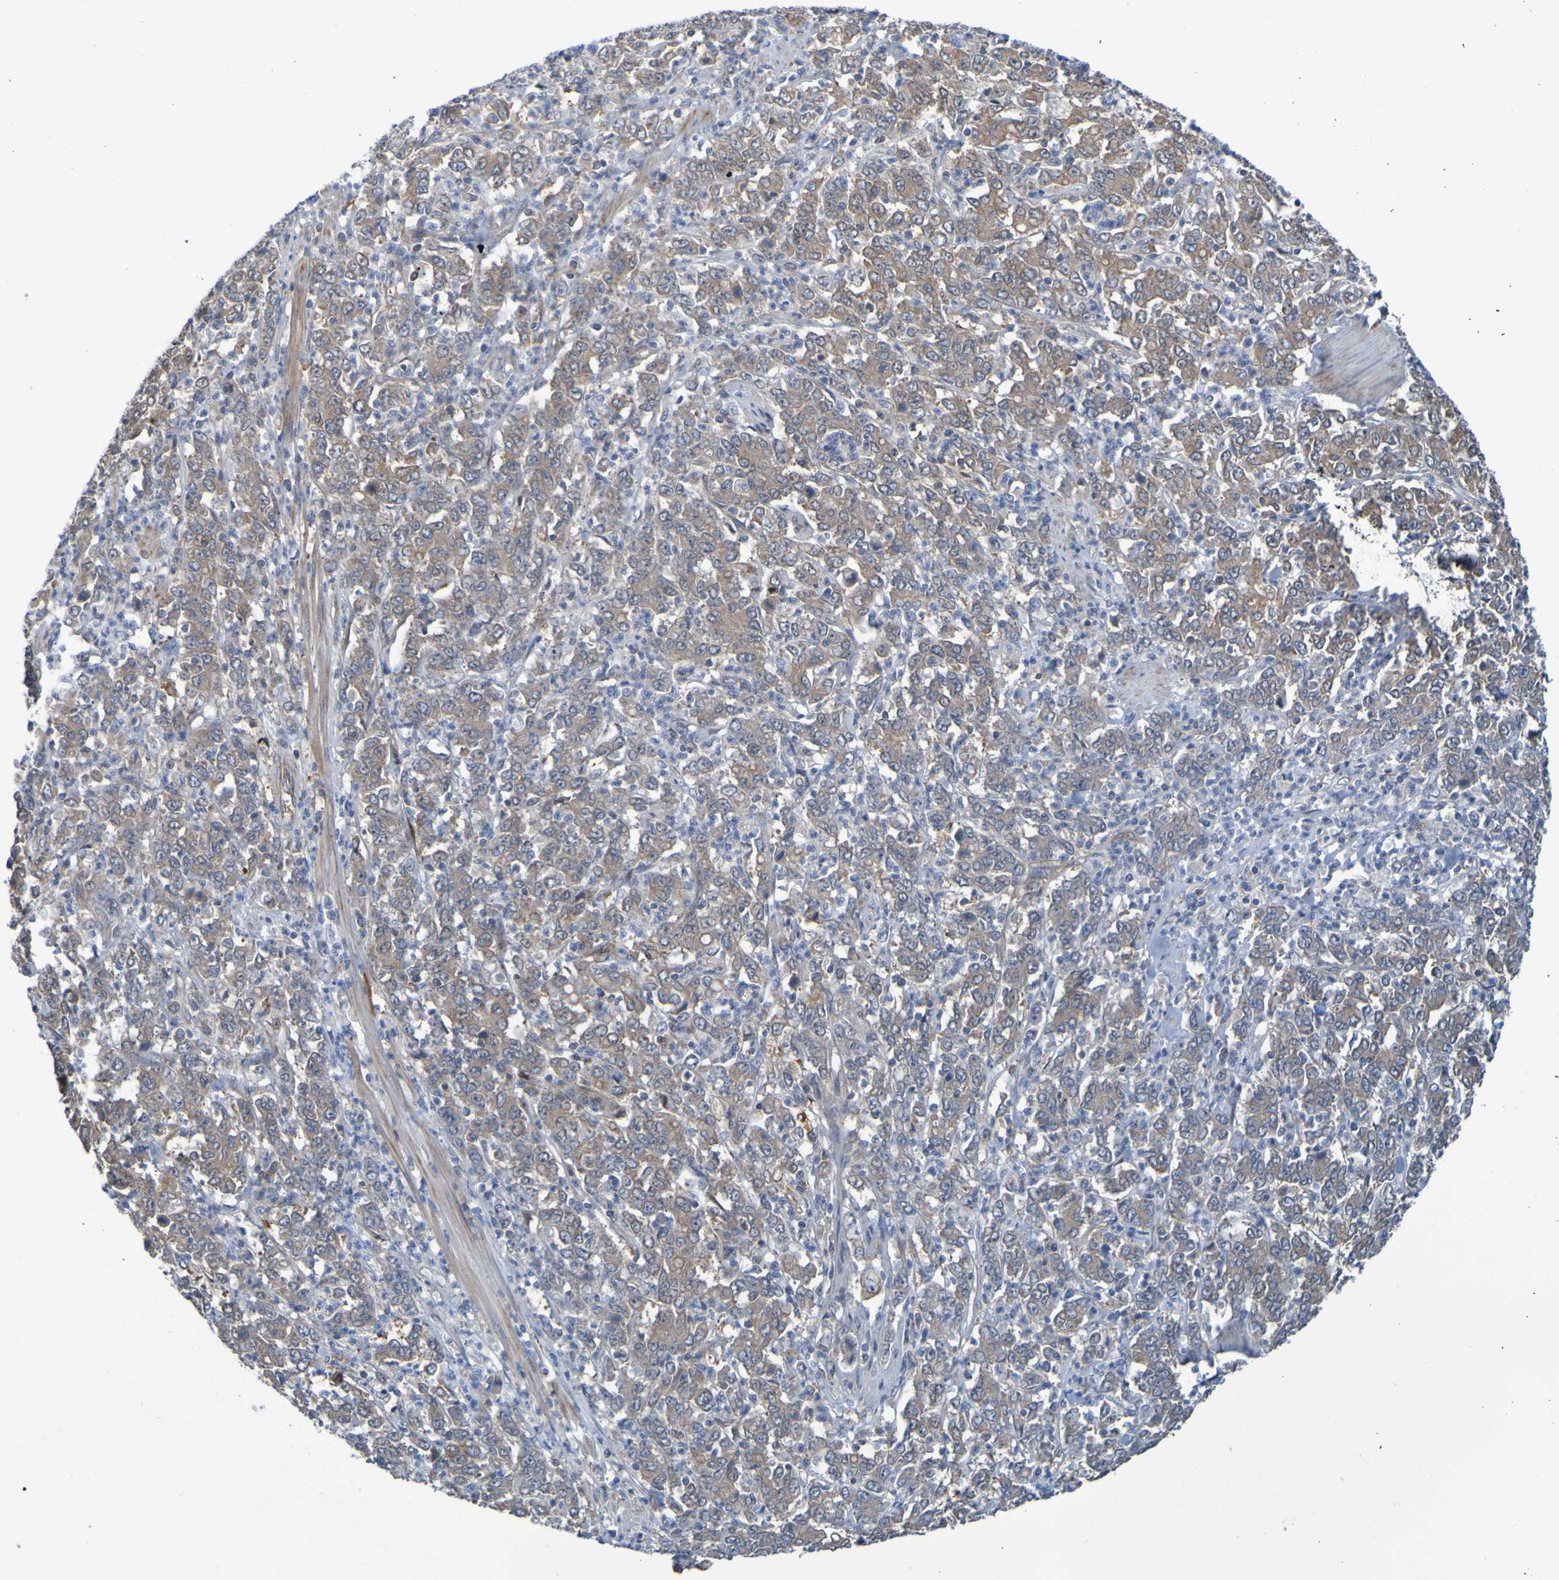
{"staining": {"intensity": "moderate", "quantity": ">75%", "location": "cytoplasmic/membranous"}, "tissue": "stomach cancer", "cell_type": "Tumor cells", "image_type": "cancer", "snomed": [{"axis": "morphology", "description": "Adenocarcinoma, NOS"}, {"axis": "topography", "description": "Stomach, lower"}], "caption": "Immunohistochemical staining of human adenocarcinoma (stomach) demonstrates moderate cytoplasmic/membranous protein positivity in about >75% of tumor cells.", "gene": "NPRL3", "patient": {"sex": "female", "age": 71}}